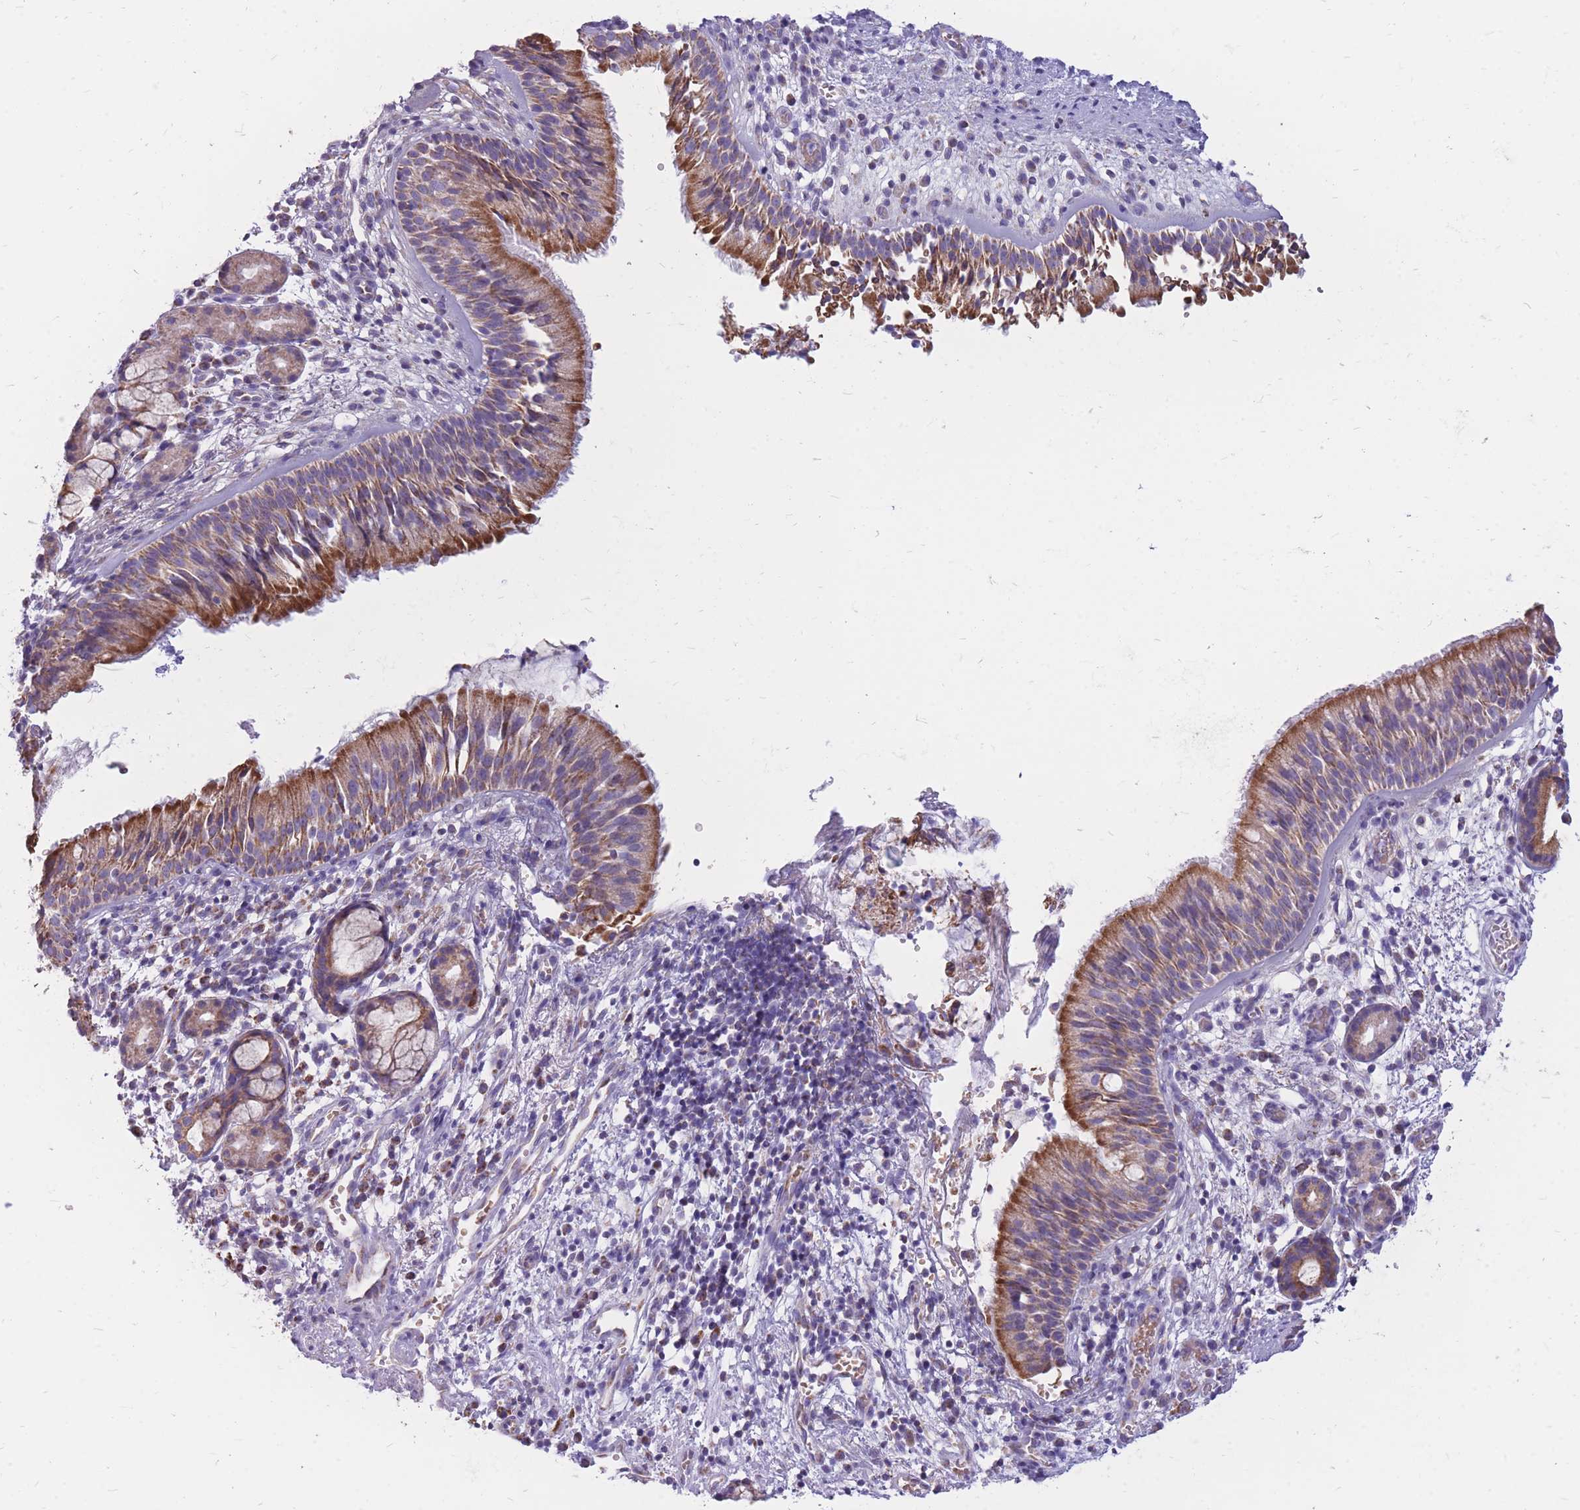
{"staining": {"intensity": "moderate", "quantity": ">75%", "location": "cytoplasmic/membranous"}, "tissue": "nasopharynx", "cell_type": "Respiratory epithelial cells", "image_type": "normal", "snomed": [{"axis": "morphology", "description": "Normal tissue, NOS"}, {"axis": "topography", "description": "Nasopharynx"}], "caption": "Approximately >75% of respiratory epithelial cells in unremarkable nasopharynx exhibit moderate cytoplasmic/membranous protein positivity as visualized by brown immunohistochemical staining.", "gene": "PCSK1", "patient": {"sex": "male", "age": 65}}